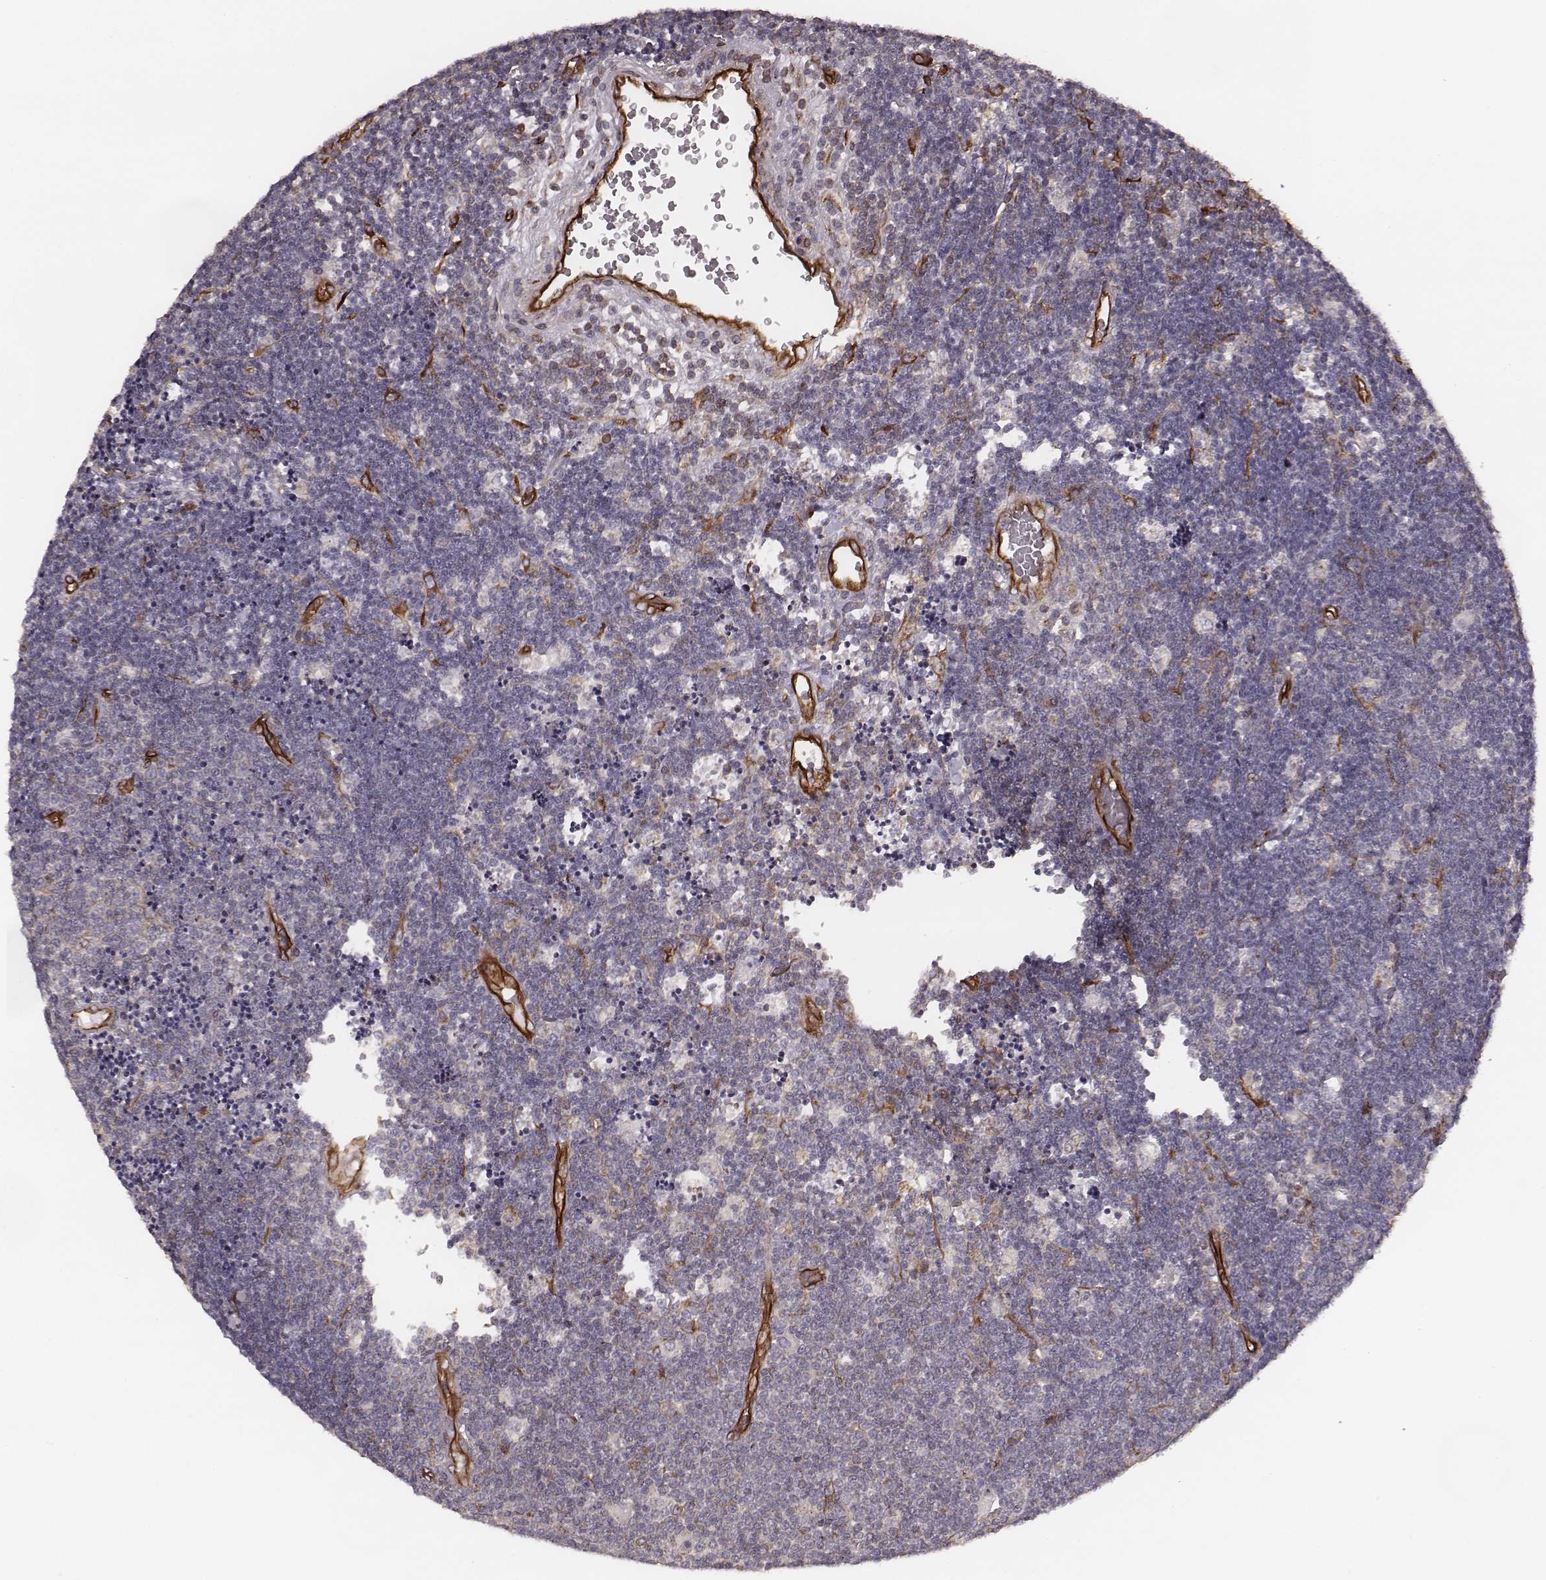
{"staining": {"intensity": "negative", "quantity": "none", "location": "none"}, "tissue": "lymphoma", "cell_type": "Tumor cells", "image_type": "cancer", "snomed": [{"axis": "morphology", "description": "Malignant lymphoma, non-Hodgkin's type, Low grade"}, {"axis": "topography", "description": "Brain"}], "caption": "The immunohistochemistry (IHC) micrograph has no significant expression in tumor cells of malignant lymphoma, non-Hodgkin's type (low-grade) tissue.", "gene": "PALMD", "patient": {"sex": "female", "age": 66}}